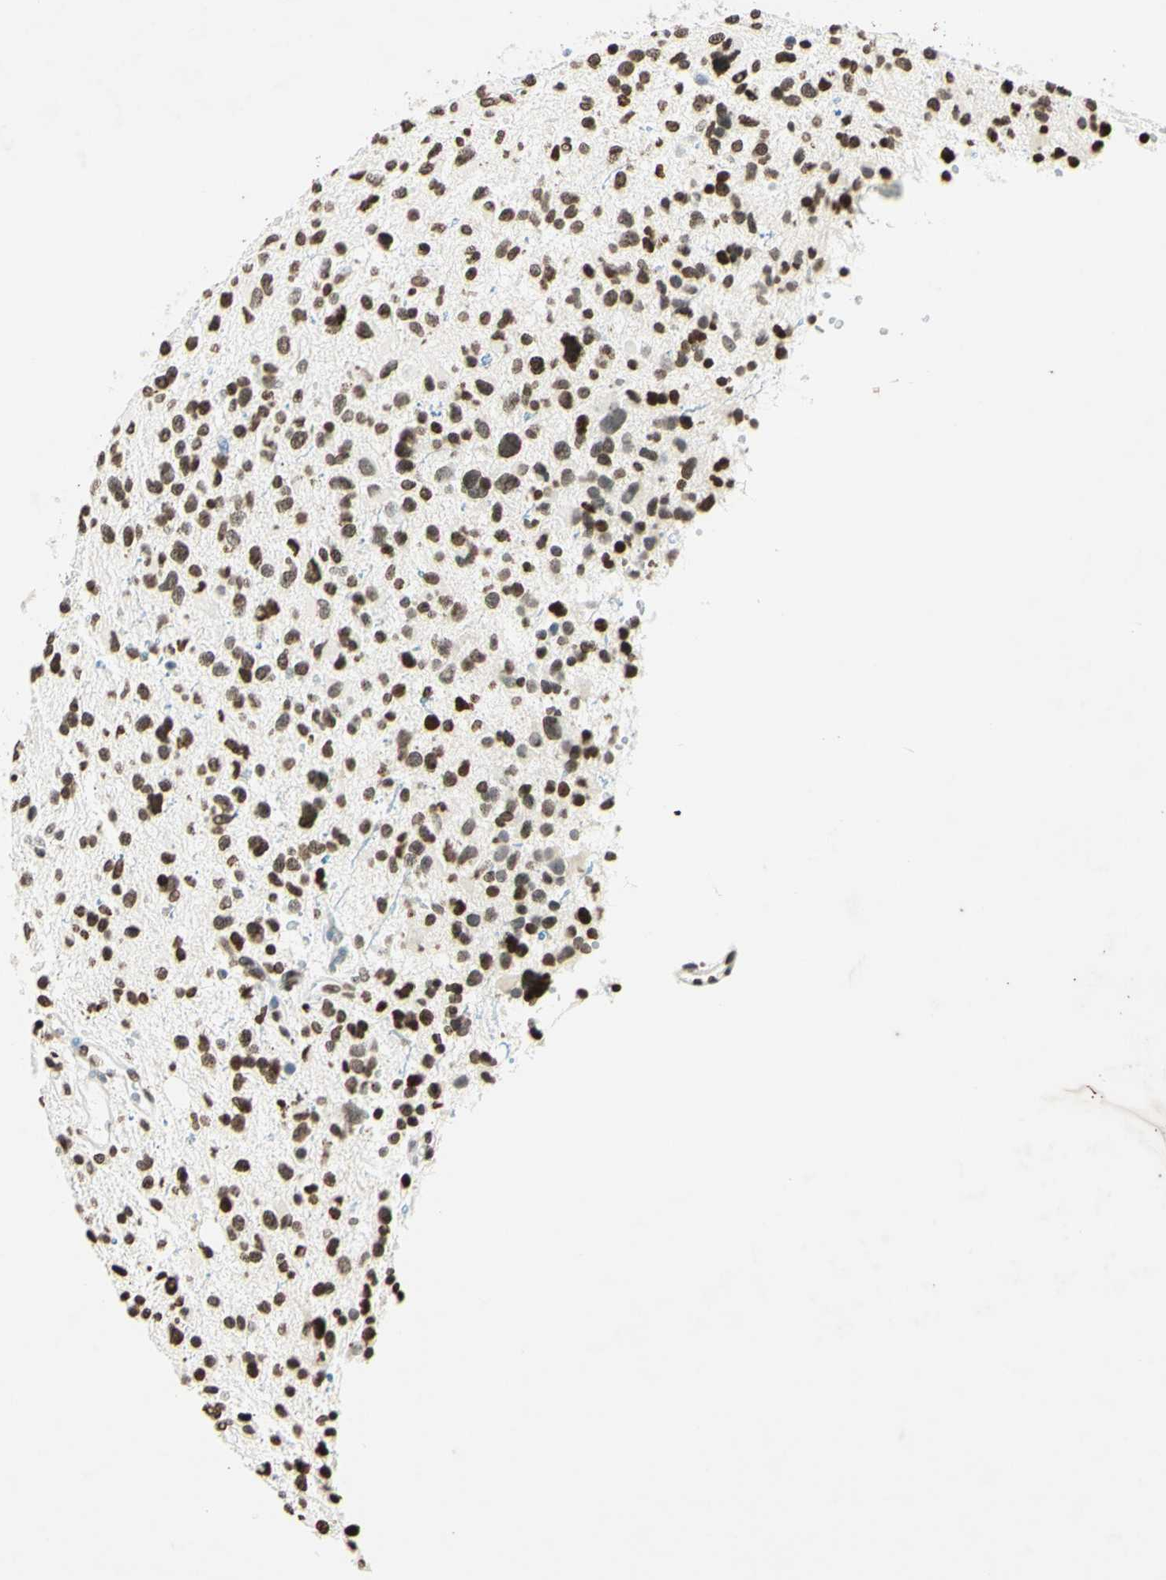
{"staining": {"intensity": "strong", "quantity": "25%-75%", "location": "nuclear"}, "tissue": "glioma", "cell_type": "Tumor cells", "image_type": "cancer", "snomed": [{"axis": "morphology", "description": "Glioma, malignant, High grade"}, {"axis": "topography", "description": "Brain"}], "caption": "Human glioma stained for a protein (brown) reveals strong nuclear positive staining in about 25%-75% of tumor cells.", "gene": "MSH2", "patient": {"sex": "male", "age": 48}}